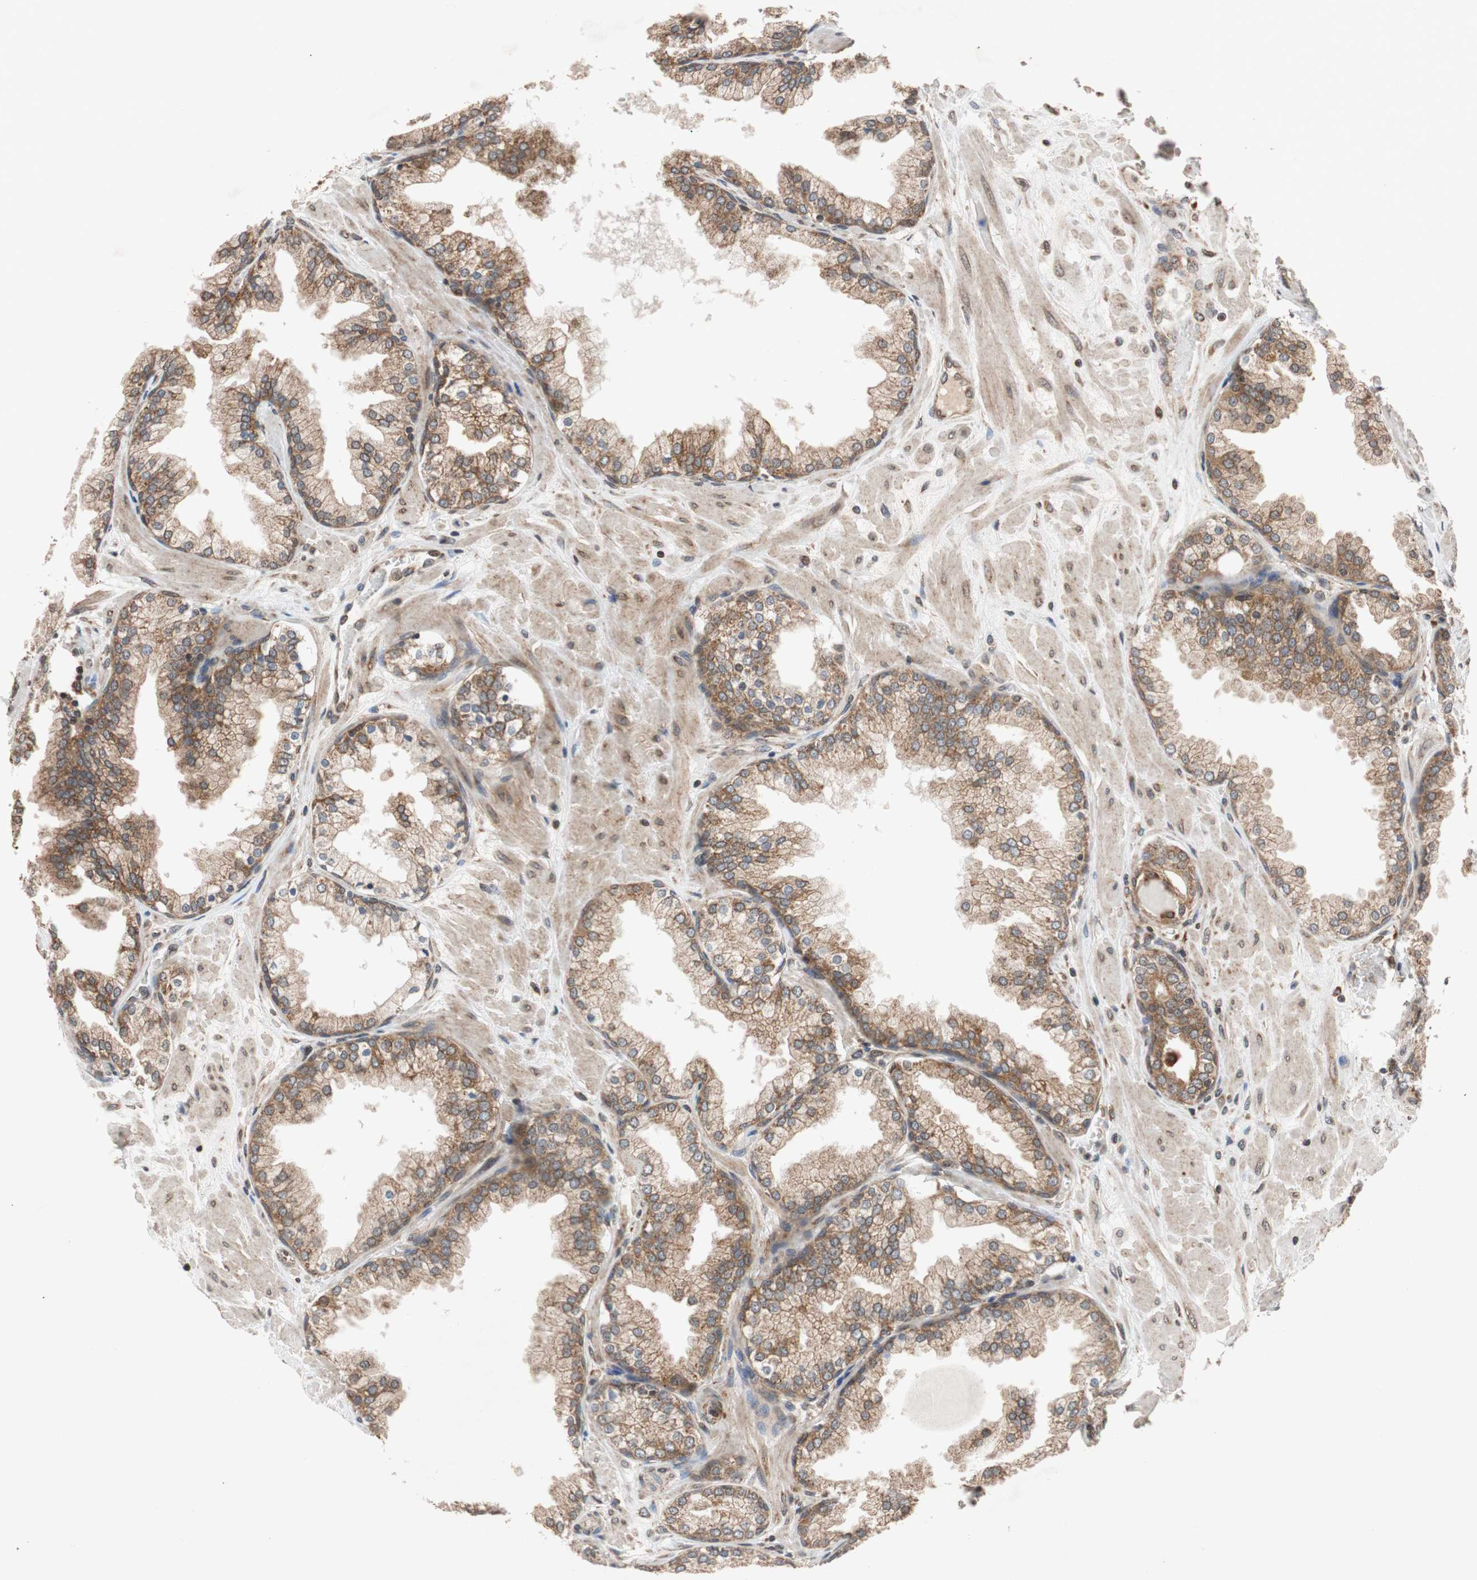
{"staining": {"intensity": "moderate", "quantity": ">75%", "location": "cytoplasmic/membranous"}, "tissue": "prostate", "cell_type": "Glandular cells", "image_type": "normal", "snomed": [{"axis": "morphology", "description": "Normal tissue, NOS"}, {"axis": "topography", "description": "Prostate"}], "caption": "Immunohistochemistry (DAB (3,3'-diaminobenzidine)) staining of benign human prostate exhibits moderate cytoplasmic/membranous protein expression in approximately >75% of glandular cells. Nuclei are stained in blue.", "gene": "AUP1", "patient": {"sex": "male", "age": 51}}